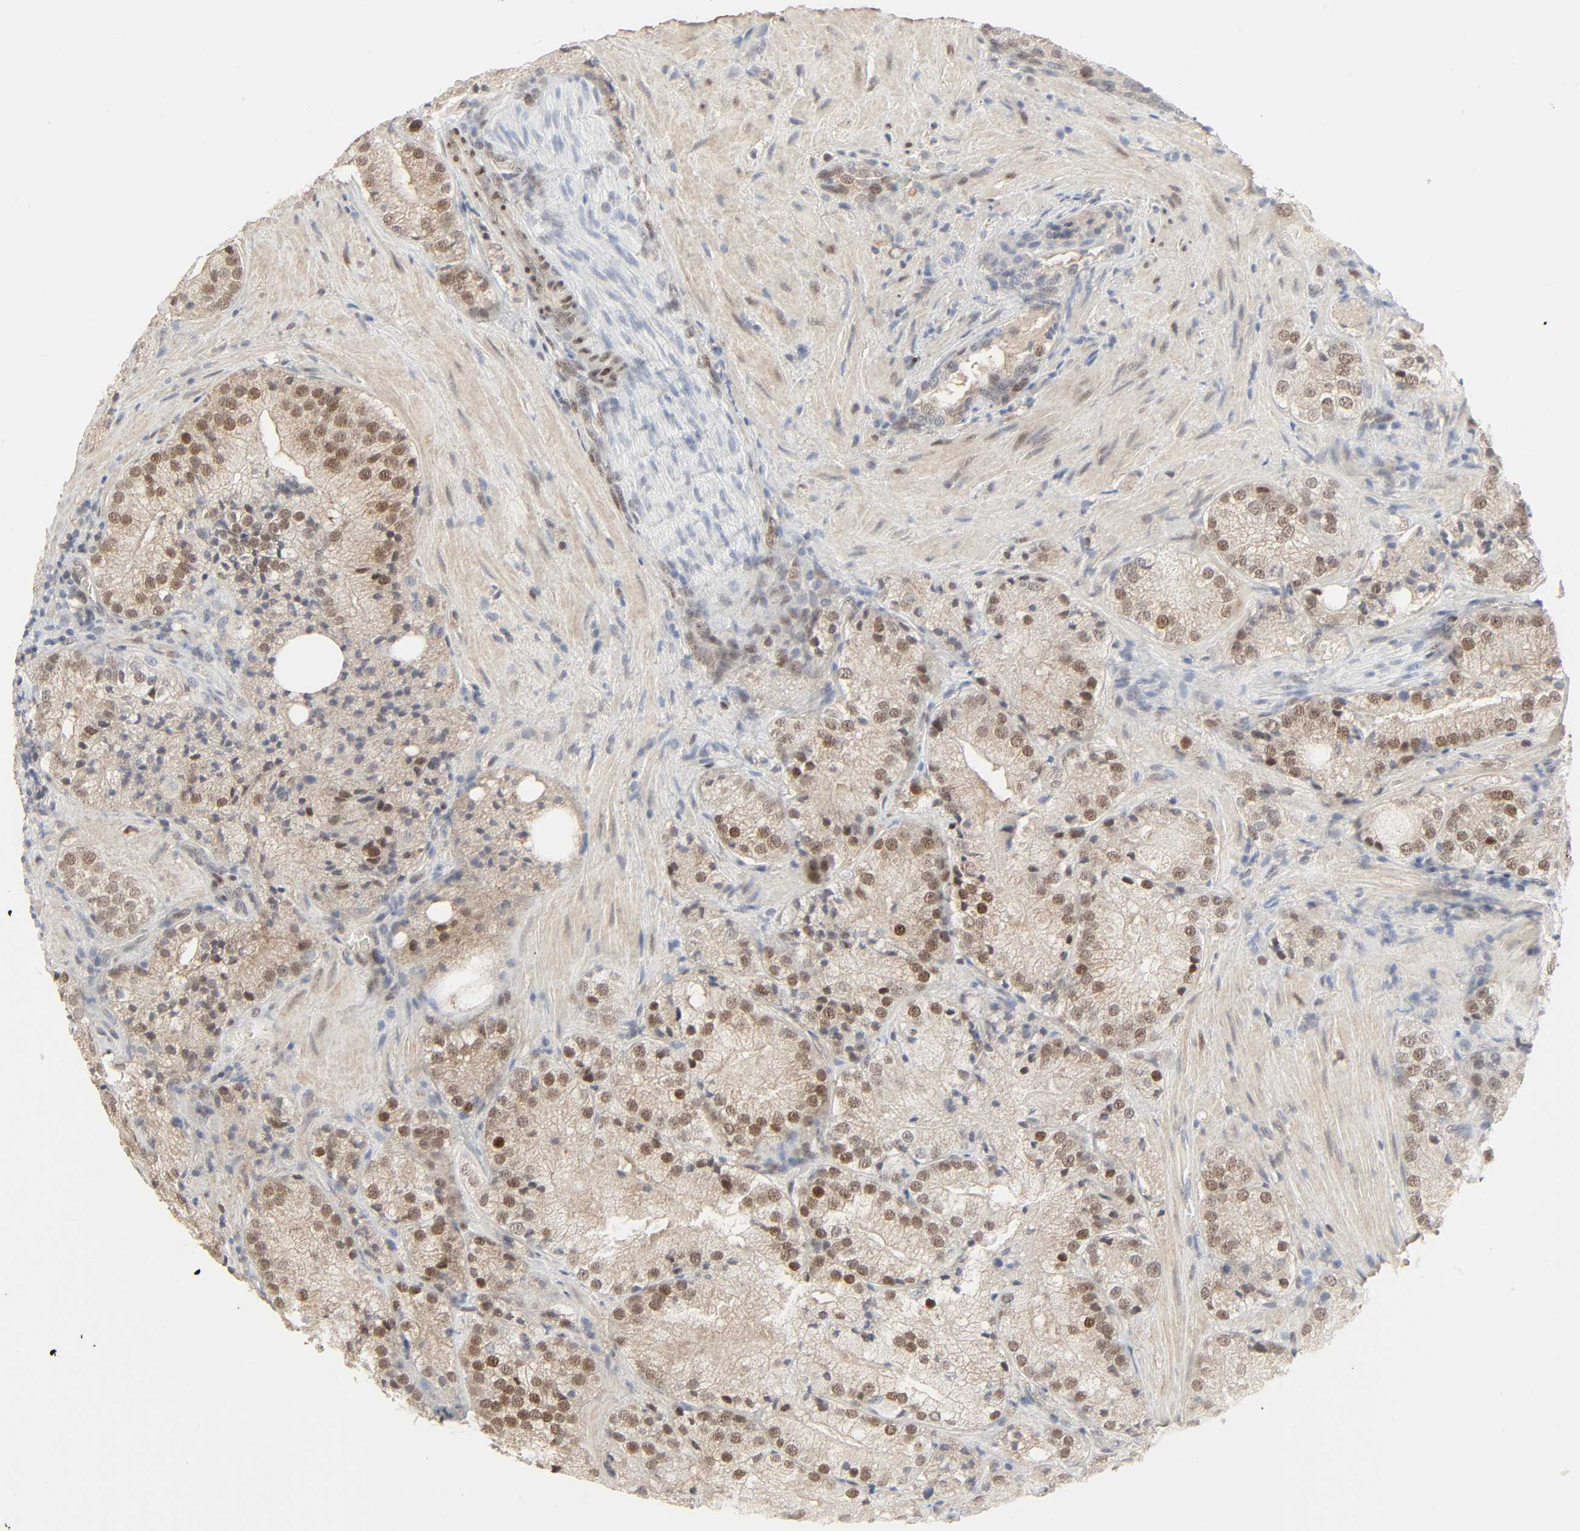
{"staining": {"intensity": "moderate", "quantity": ">75%", "location": "cytoplasmic/membranous,nuclear"}, "tissue": "prostate cancer", "cell_type": "Tumor cells", "image_type": "cancer", "snomed": [{"axis": "morphology", "description": "Adenocarcinoma, Low grade"}, {"axis": "topography", "description": "Prostate"}], "caption": "Immunohistochemistry of prostate cancer (low-grade adenocarcinoma) reveals medium levels of moderate cytoplasmic/membranous and nuclear staining in about >75% of tumor cells.", "gene": "ZBTB16", "patient": {"sex": "male", "age": 60}}